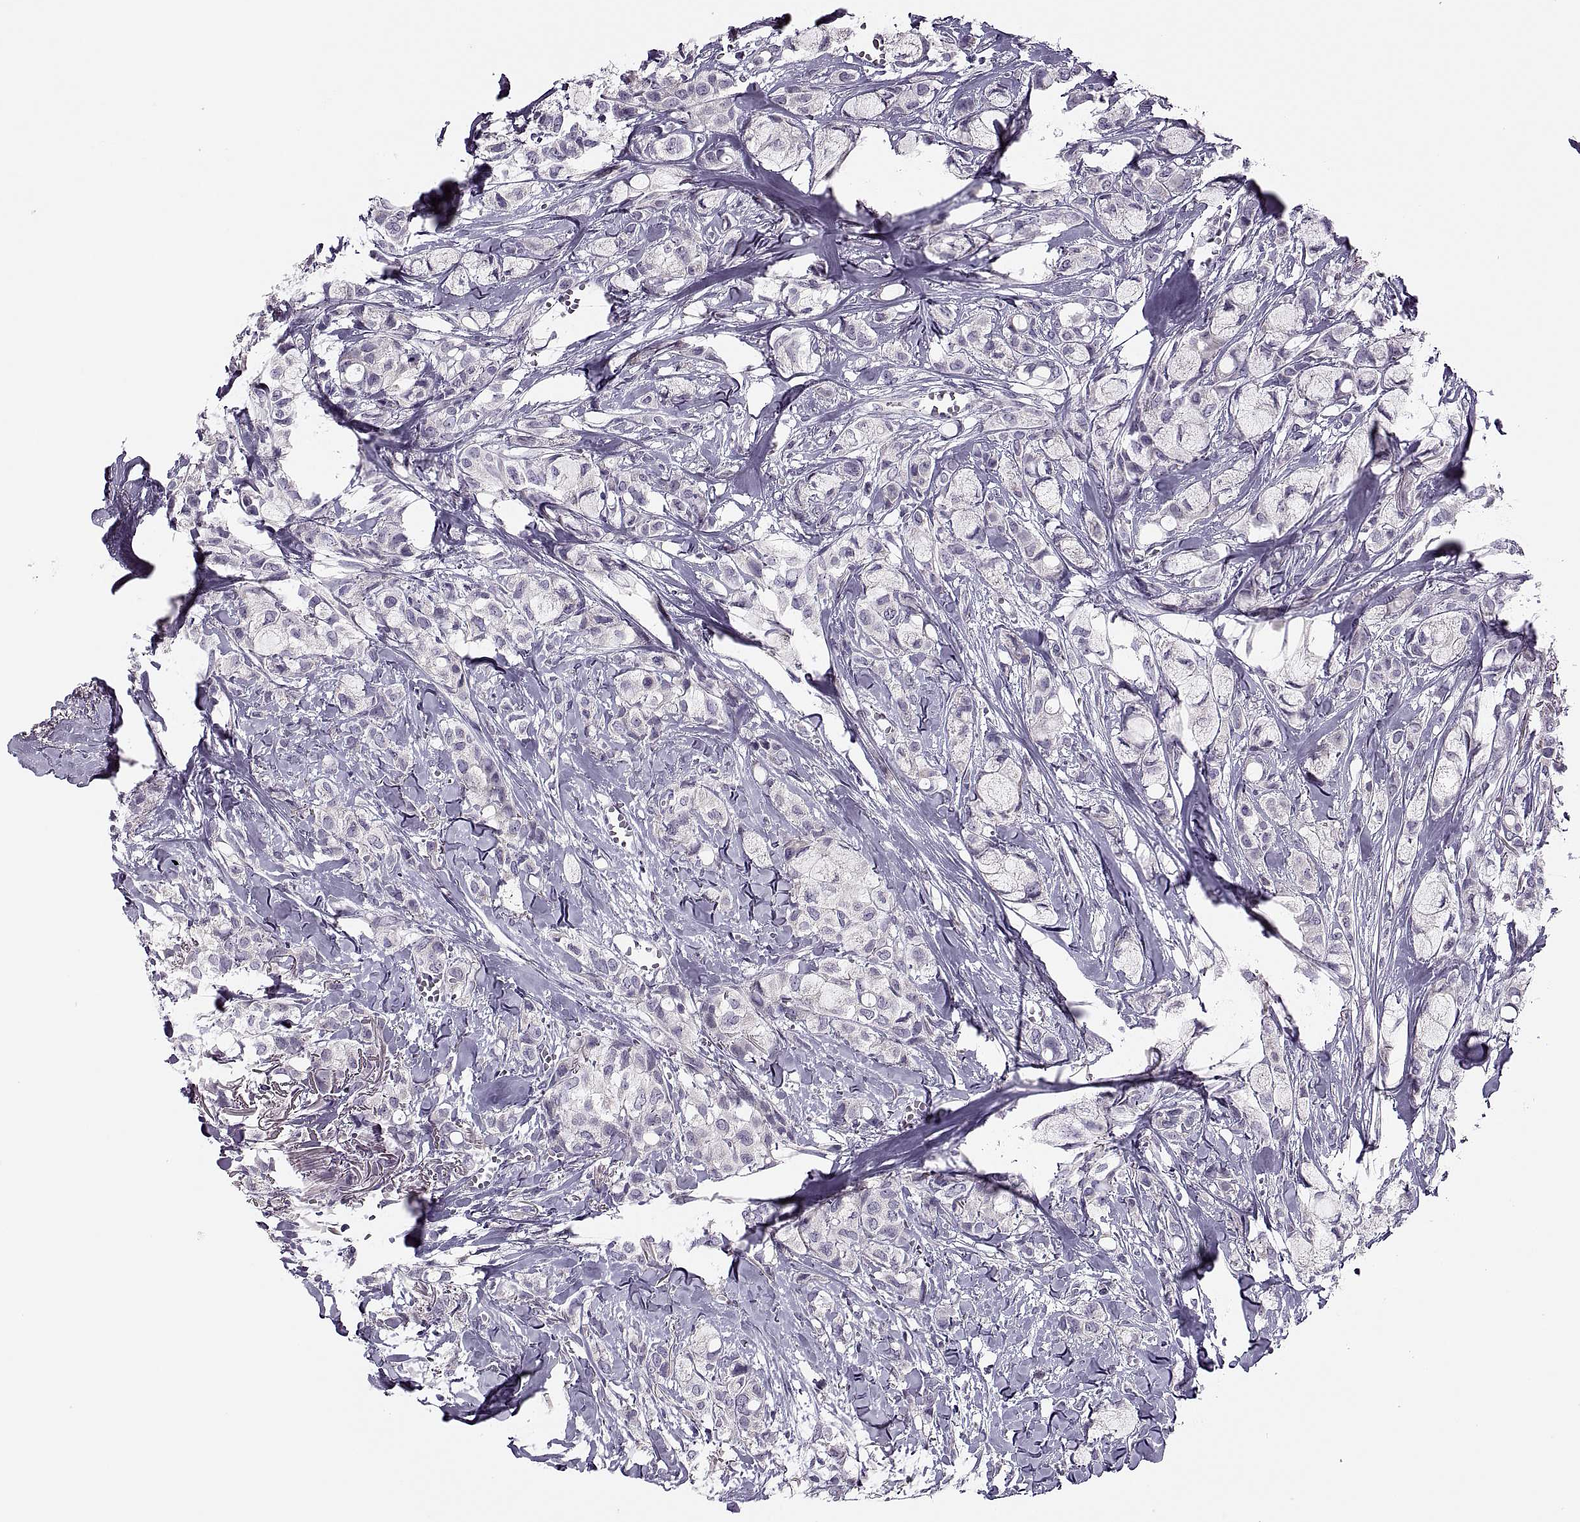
{"staining": {"intensity": "negative", "quantity": "none", "location": "none"}, "tissue": "breast cancer", "cell_type": "Tumor cells", "image_type": "cancer", "snomed": [{"axis": "morphology", "description": "Duct carcinoma"}, {"axis": "topography", "description": "Breast"}], "caption": "This is an immunohistochemistry micrograph of human breast invasive ductal carcinoma. There is no positivity in tumor cells.", "gene": "PRSS54", "patient": {"sex": "female", "age": 85}}